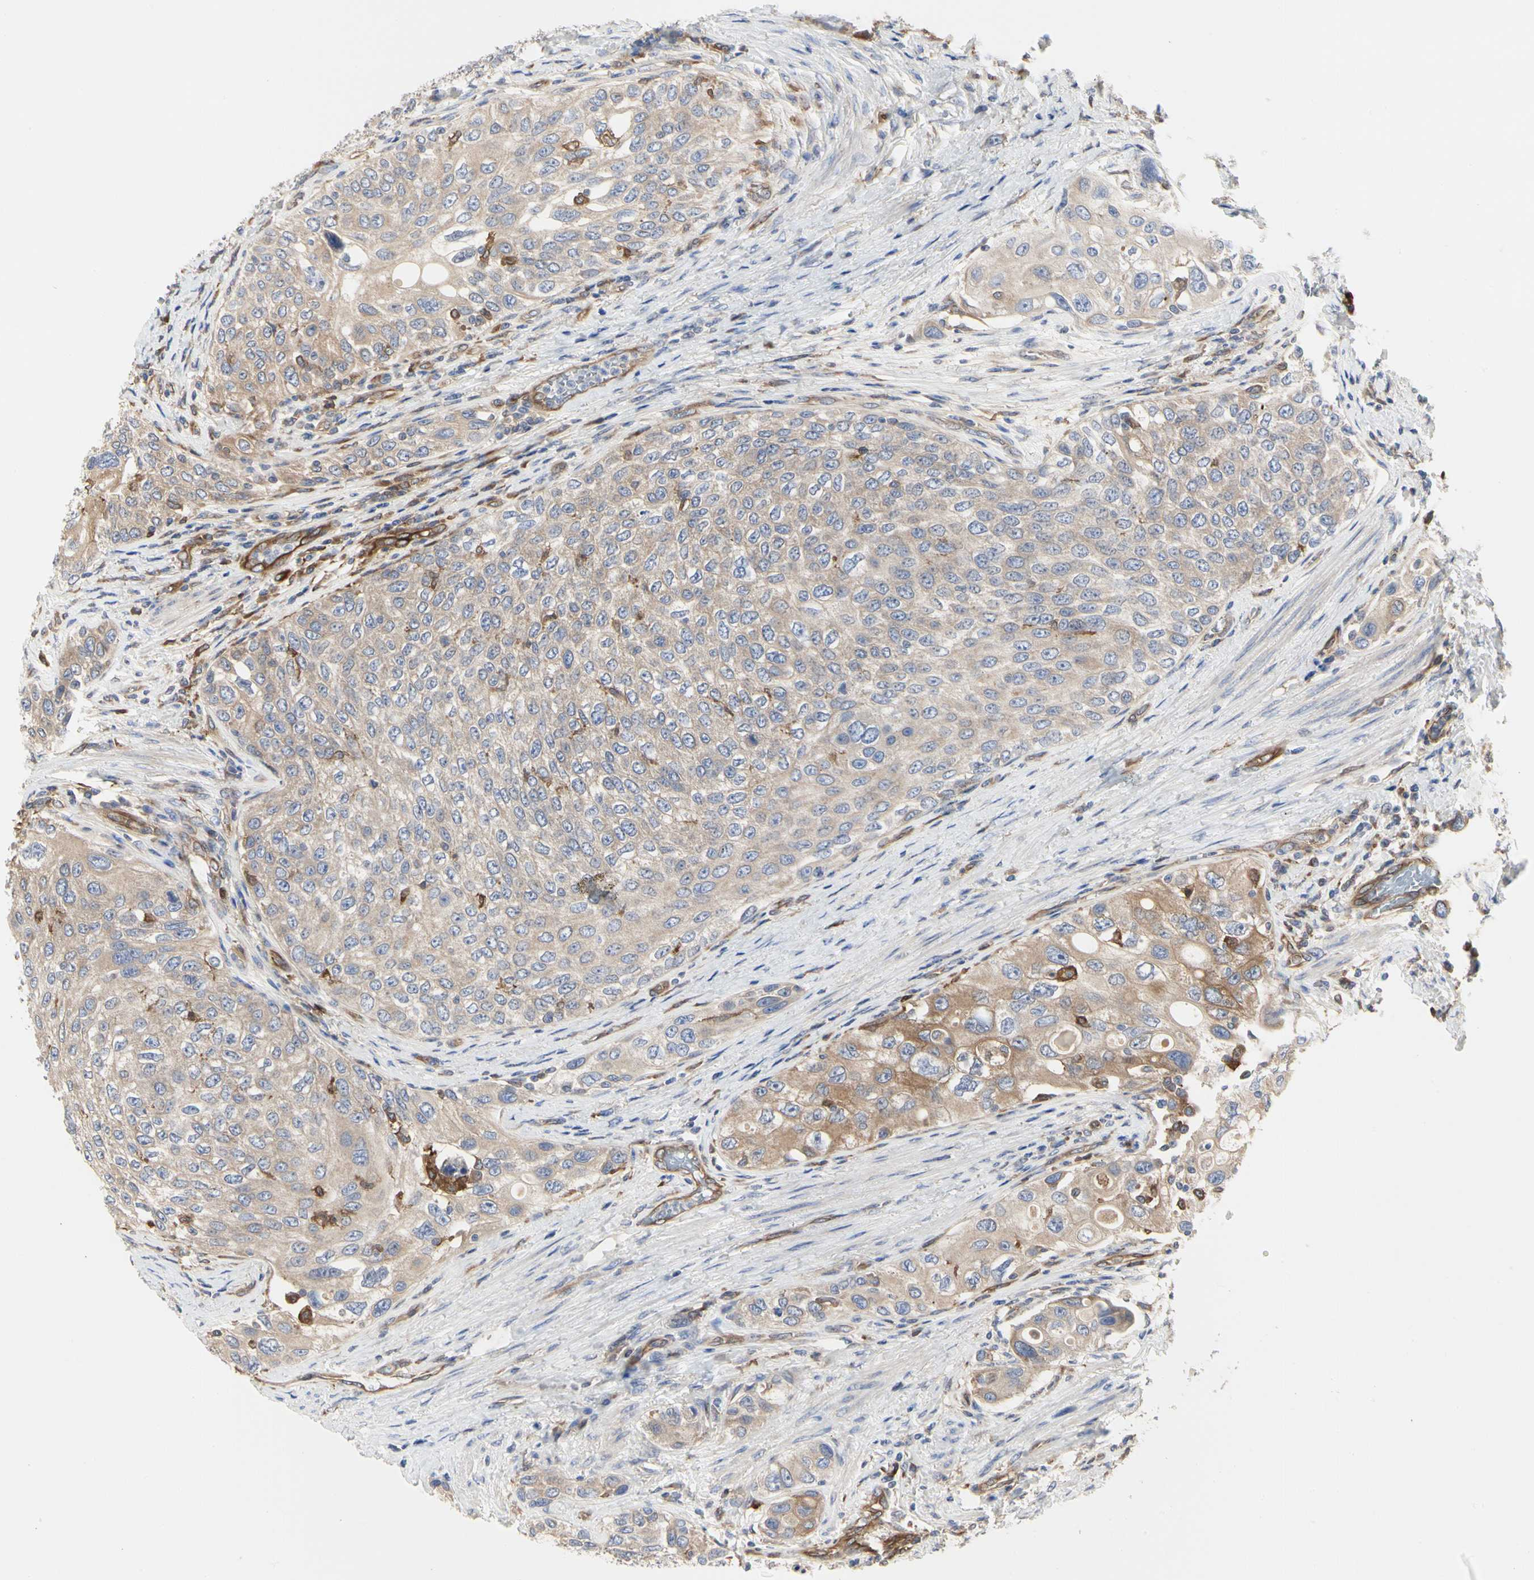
{"staining": {"intensity": "moderate", "quantity": ">75%", "location": "cytoplasmic/membranous"}, "tissue": "urothelial cancer", "cell_type": "Tumor cells", "image_type": "cancer", "snomed": [{"axis": "morphology", "description": "Urothelial carcinoma, High grade"}, {"axis": "topography", "description": "Urinary bladder"}], "caption": "Moderate cytoplasmic/membranous protein positivity is appreciated in approximately >75% of tumor cells in urothelial cancer. The staining is performed using DAB (3,3'-diaminobenzidine) brown chromogen to label protein expression. The nuclei are counter-stained blue using hematoxylin.", "gene": "C3orf52", "patient": {"sex": "female", "age": 56}}